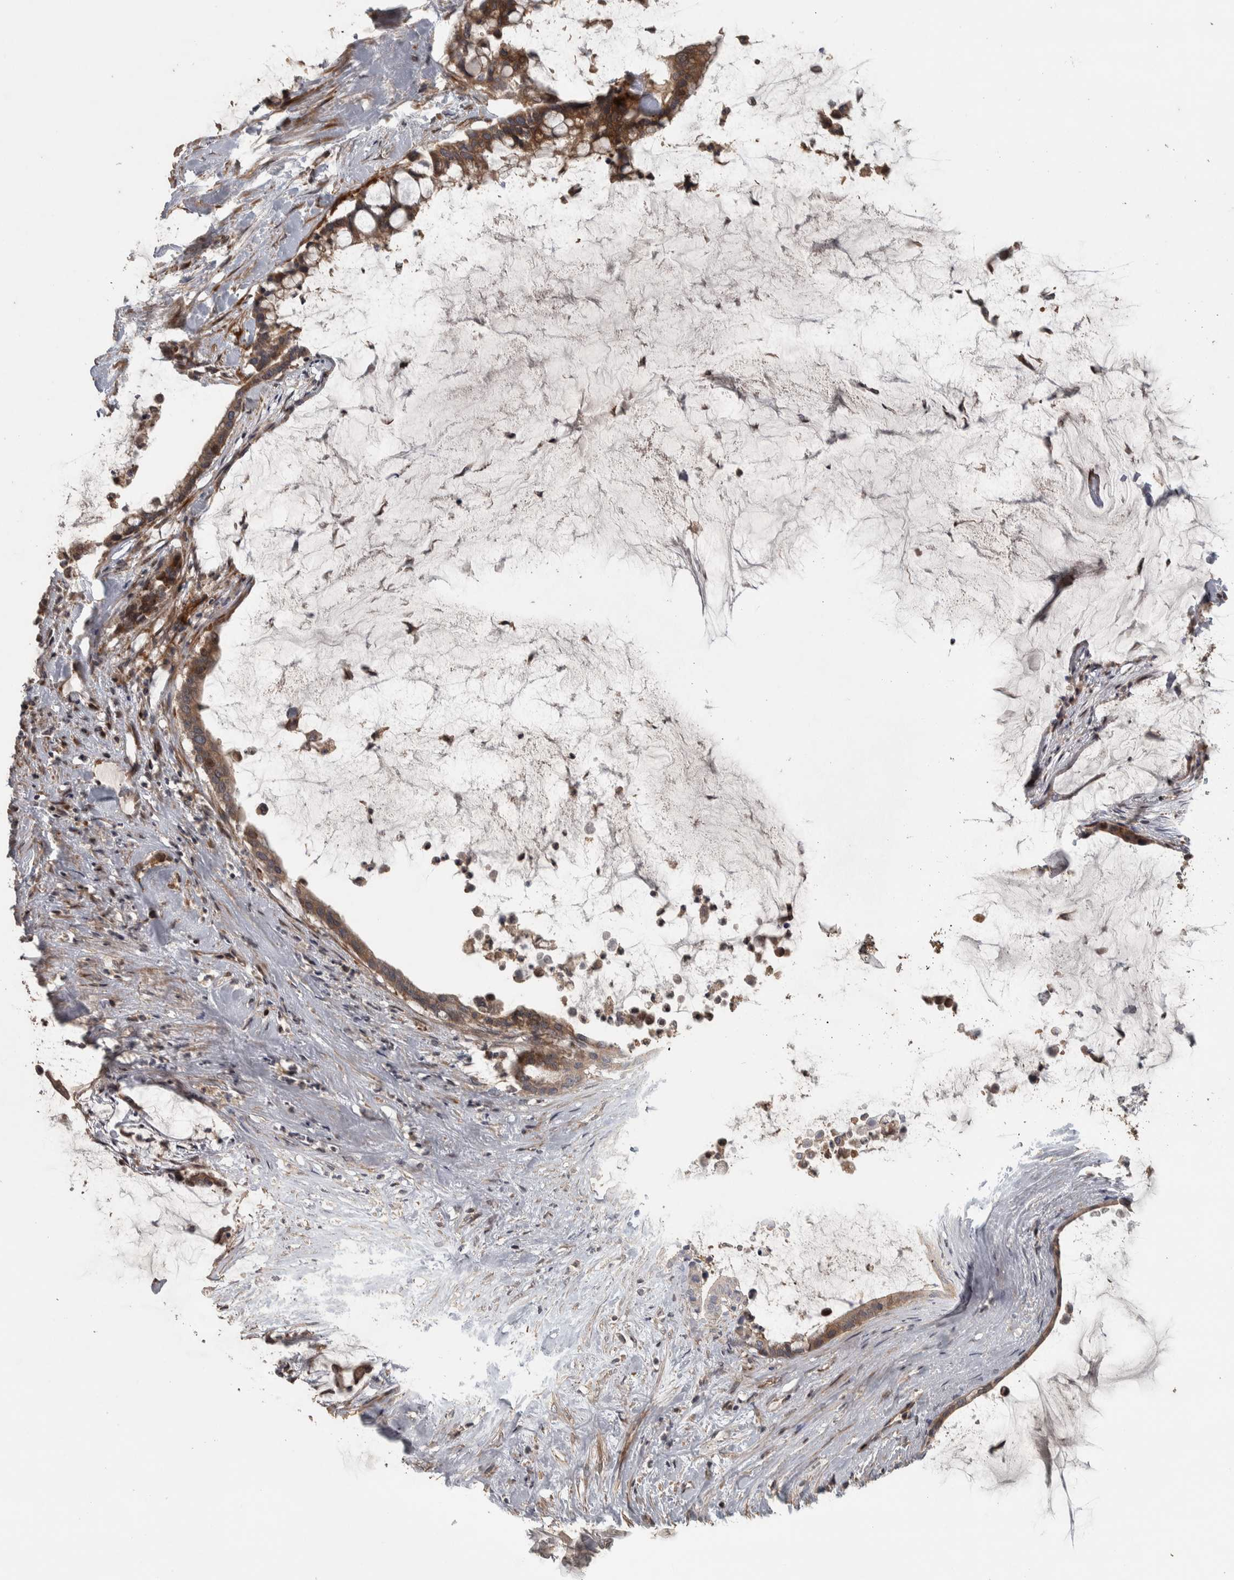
{"staining": {"intensity": "strong", "quantity": ">75%", "location": "cytoplasmic/membranous"}, "tissue": "pancreatic cancer", "cell_type": "Tumor cells", "image_type": "cancer", "snomed": [{"axis": "morphology", "description": "Adenocarcinoma, NOS"}, {"axis": "topography", "description": "Pancreas"}], "caption": "There is high levels of strong cytoplasmic/membranous positivity in tumor cells of pancreatic cancer (adenocarcinoma), as demonstrated by immunohistochemical staining (brown color).", "gene": "ERAL1", "patient": {"sex": "male", "age": 41}}